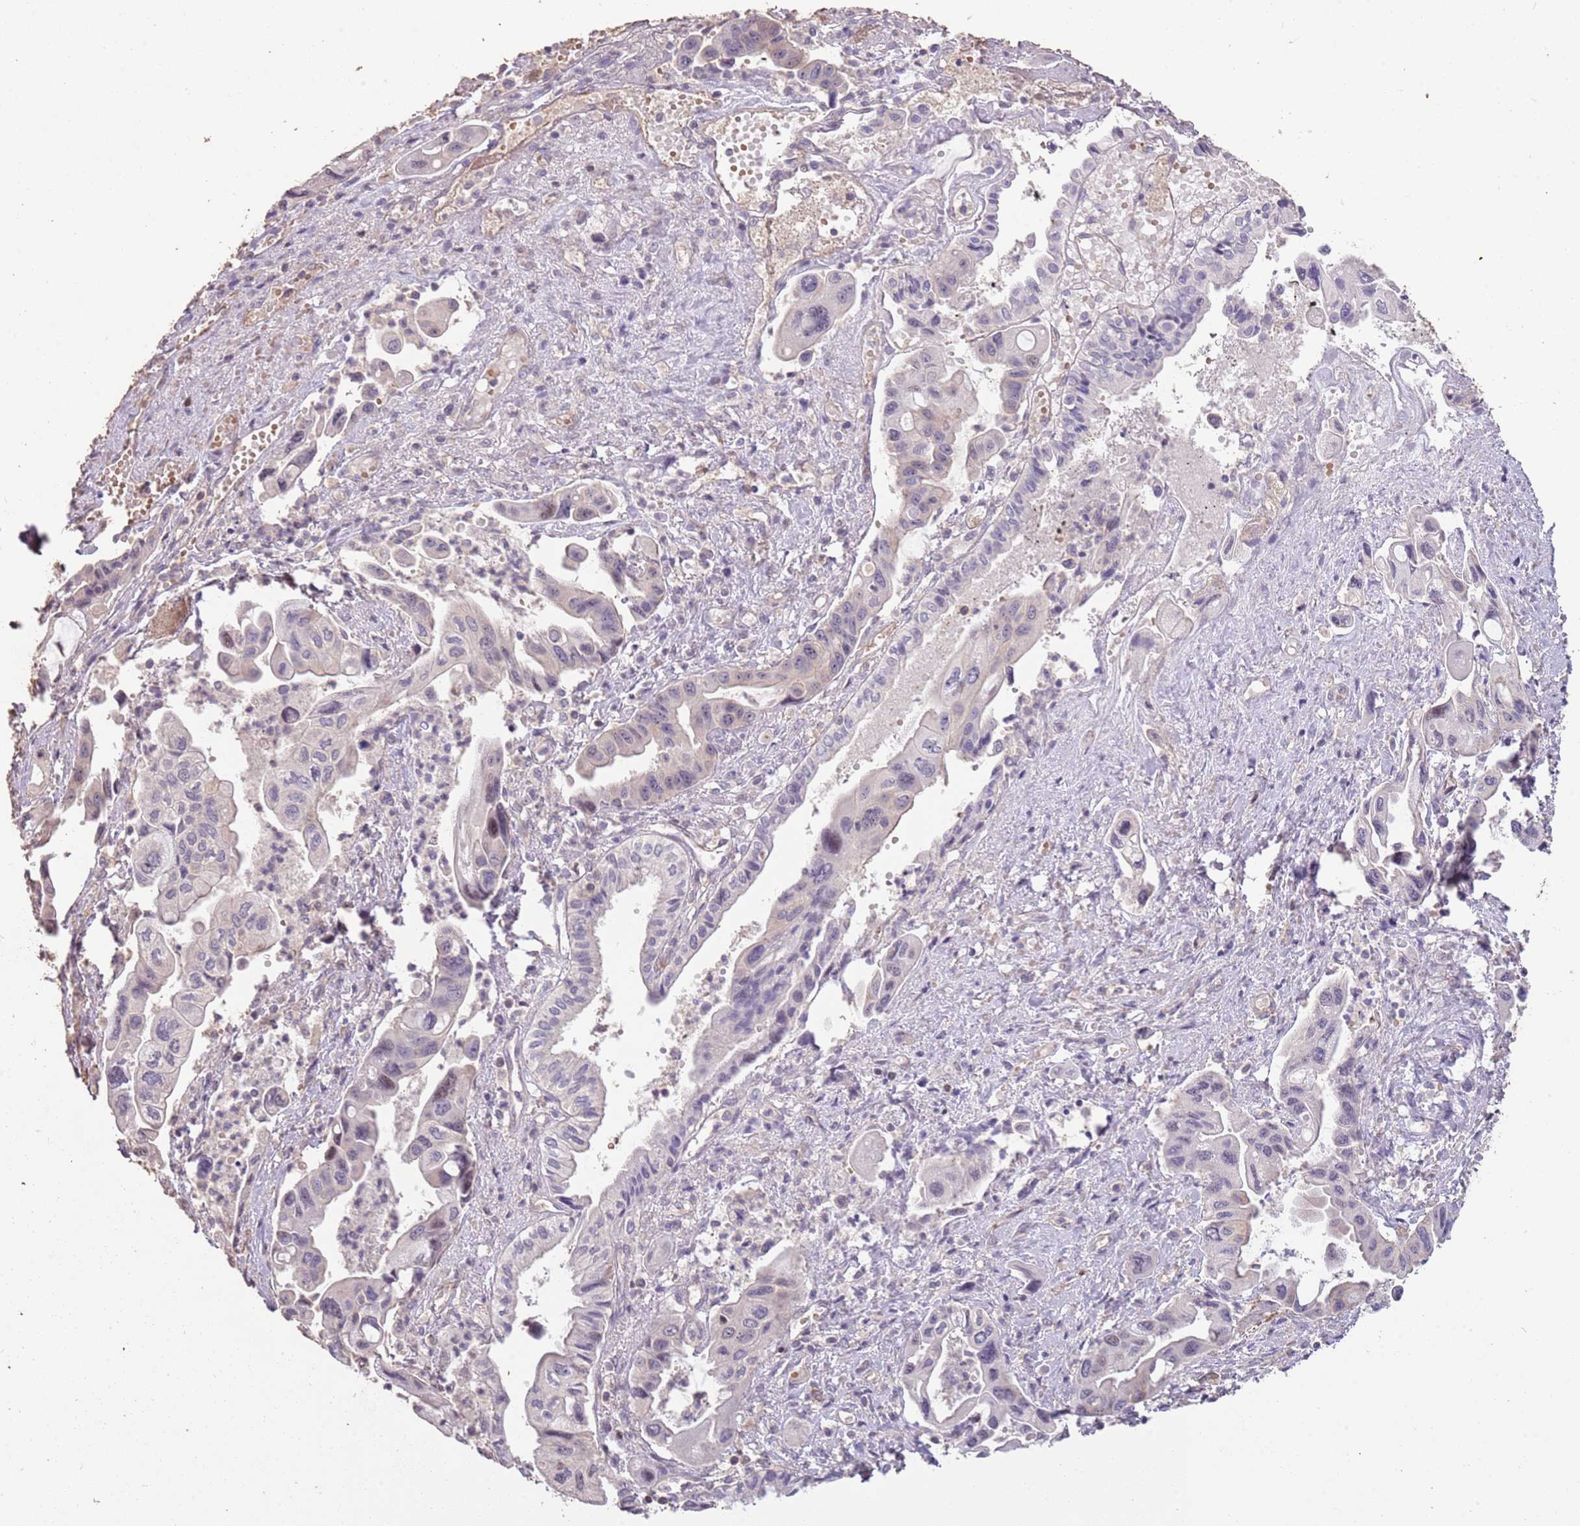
{"staining": {"intensity": "negative", "quantity": "none", "location": "none"}, "tissue": "pancreatic cancer", "cell_type": "Tumor cells", "image_type": "cancer", "snomed": [{"axis": "morphology", "description": "Adenocarcinoma, NOS"}, {"axis": "topography", "description": "Pancreas"}], "caption": "An IHC histopathology image of adenocarcinoma (pancreatic) is shown. There is no staining in tumor cells of adenocarcinoma (pancreatic). (Brightfield microscopy of DAB (3,3'-diaminobenzidine) immunohistochemistry (IHC) at high magnification).", "gene": "ADTRP", "patient": {"sex": "female", "age": 50}}